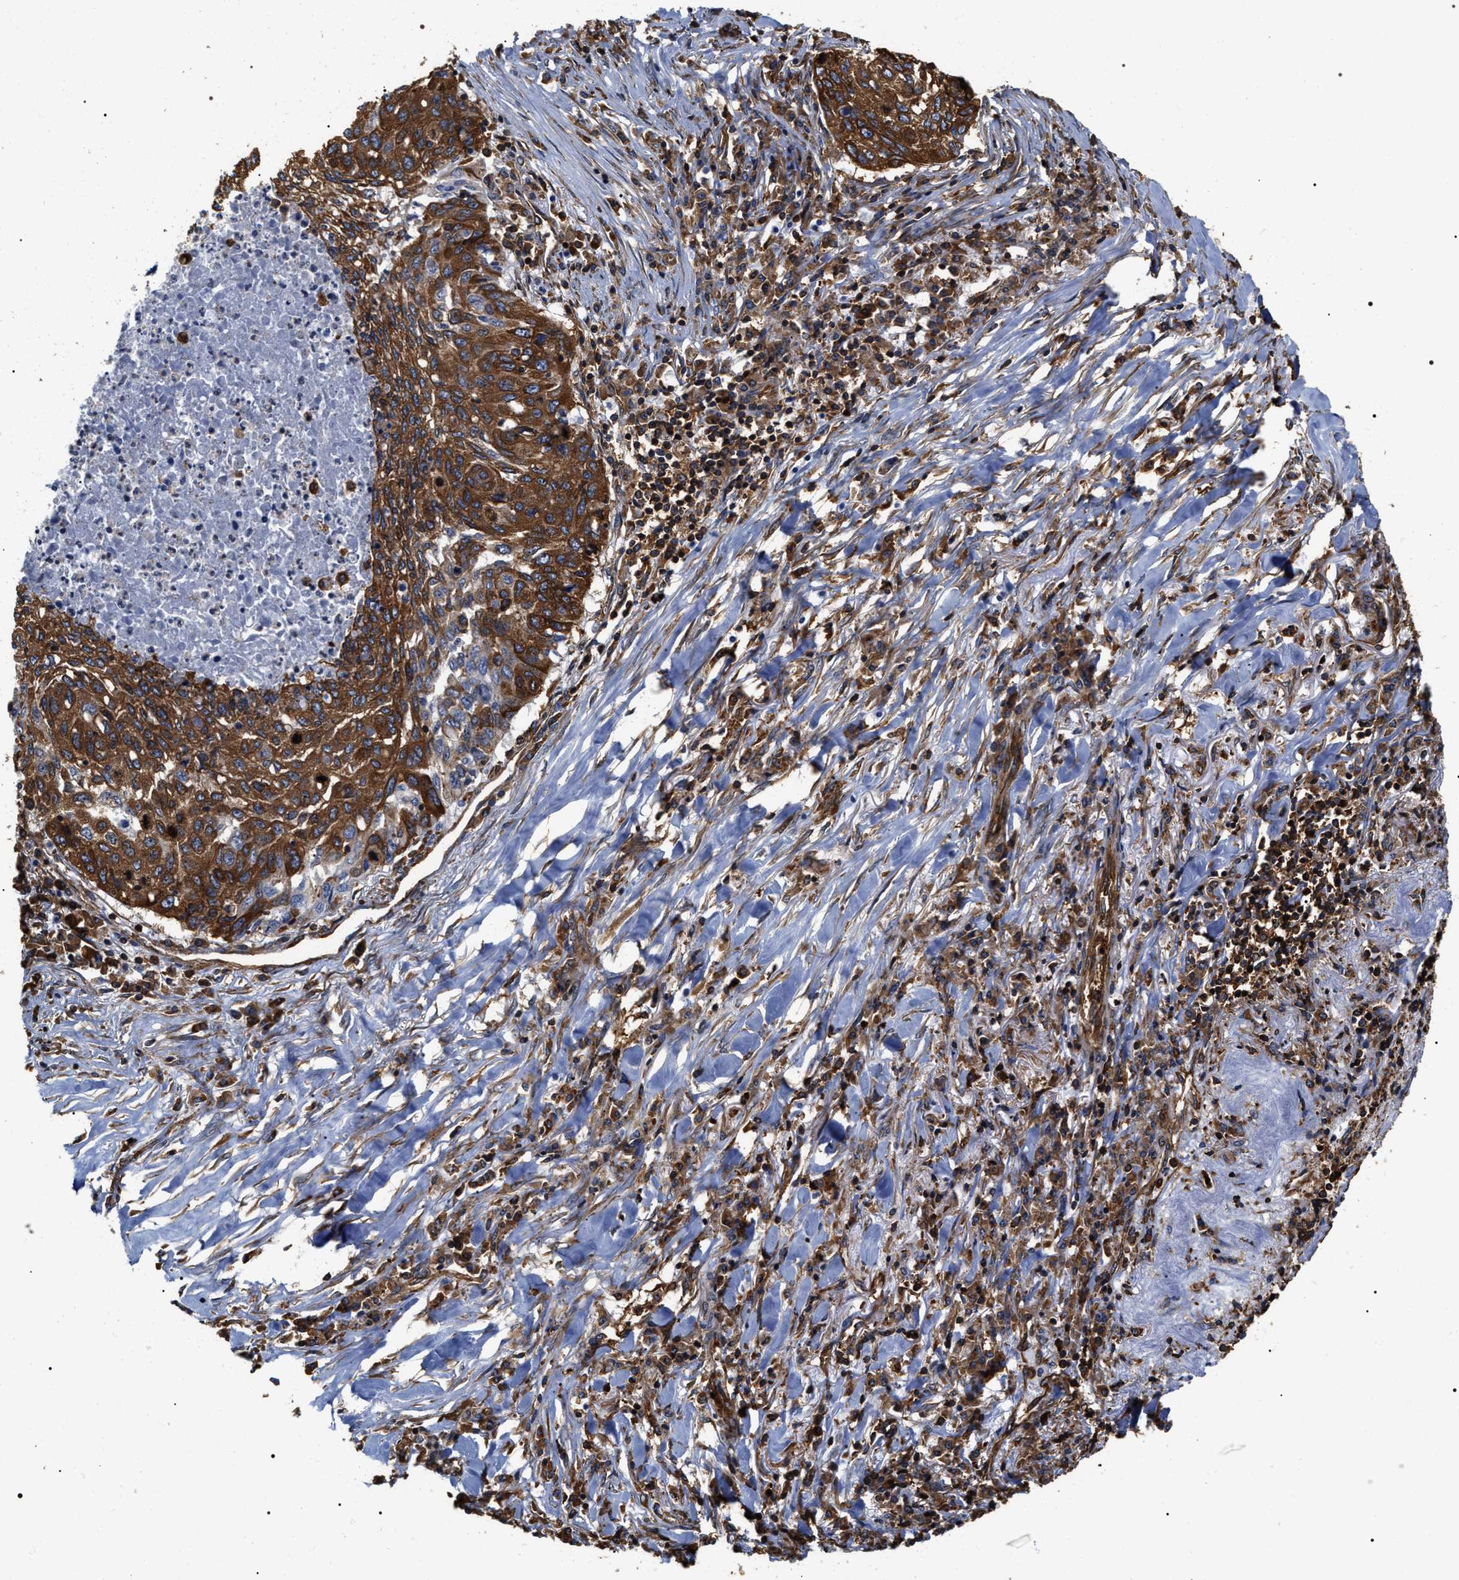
{"staining": {"intensity": "strong", "quantity": ">75%", "location": "cytoplasmic/membranous"}, "tissue": "lung cancer", "cell_type": "Tumor cells", "image_type": "cancer", "snomed": [{"axis": "morphology", "description": "Squamous cell carcinoma, NOS"}, {"axis": "topography", "description": "Lung"}], "caption": "About >75% of tumor cells in human lung squamous cell carcinoma demonstrate strong cytoplasmic/membranous protein staining as visualized by brown immunohistochemical staining.", "gene": "SERBP1", "patient": {"sex": "female", "age": 63}}